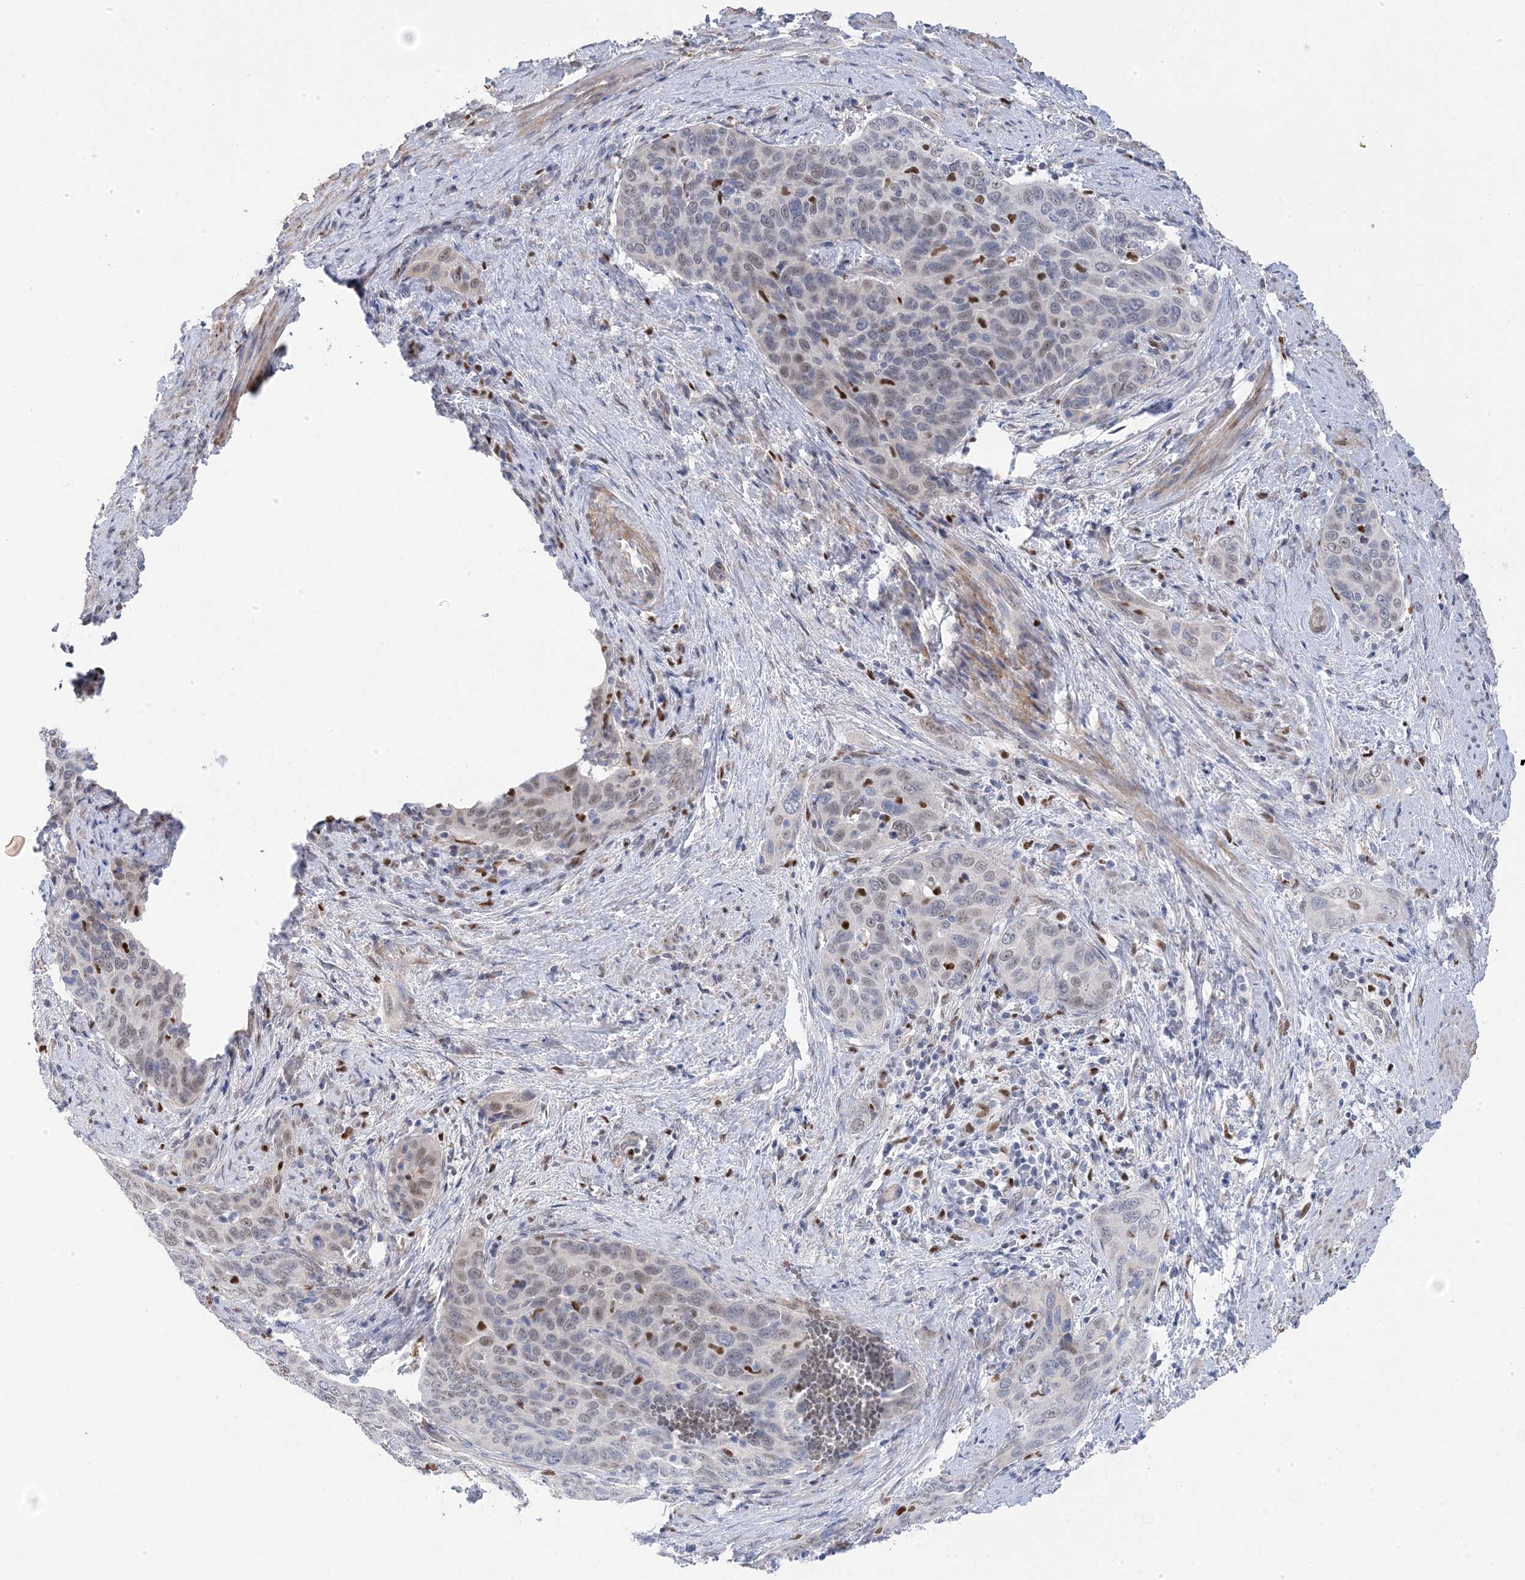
{"staining": {"intensity": "weak", "quantity": "<25%", "location": "nuclear"}, "tissue": "cervical cancer", "cell_type": "Tumor cells", "image_type": "cancer", "snomed": [{"axis": "morphology", "description": "Squamous cell carcinoma, NOS"}, {"axis": "topography", "description": "Cervix"}], "caption": "An immunohistochemistry (IHC) histopathology image of squamous cell carcinoma (cervical) is shown. There is no staining in tumor cells of squamous cell carcinoma (cervical).", "gene": "GTPBP6", "patient": {"sex": "female", "age": 60}}